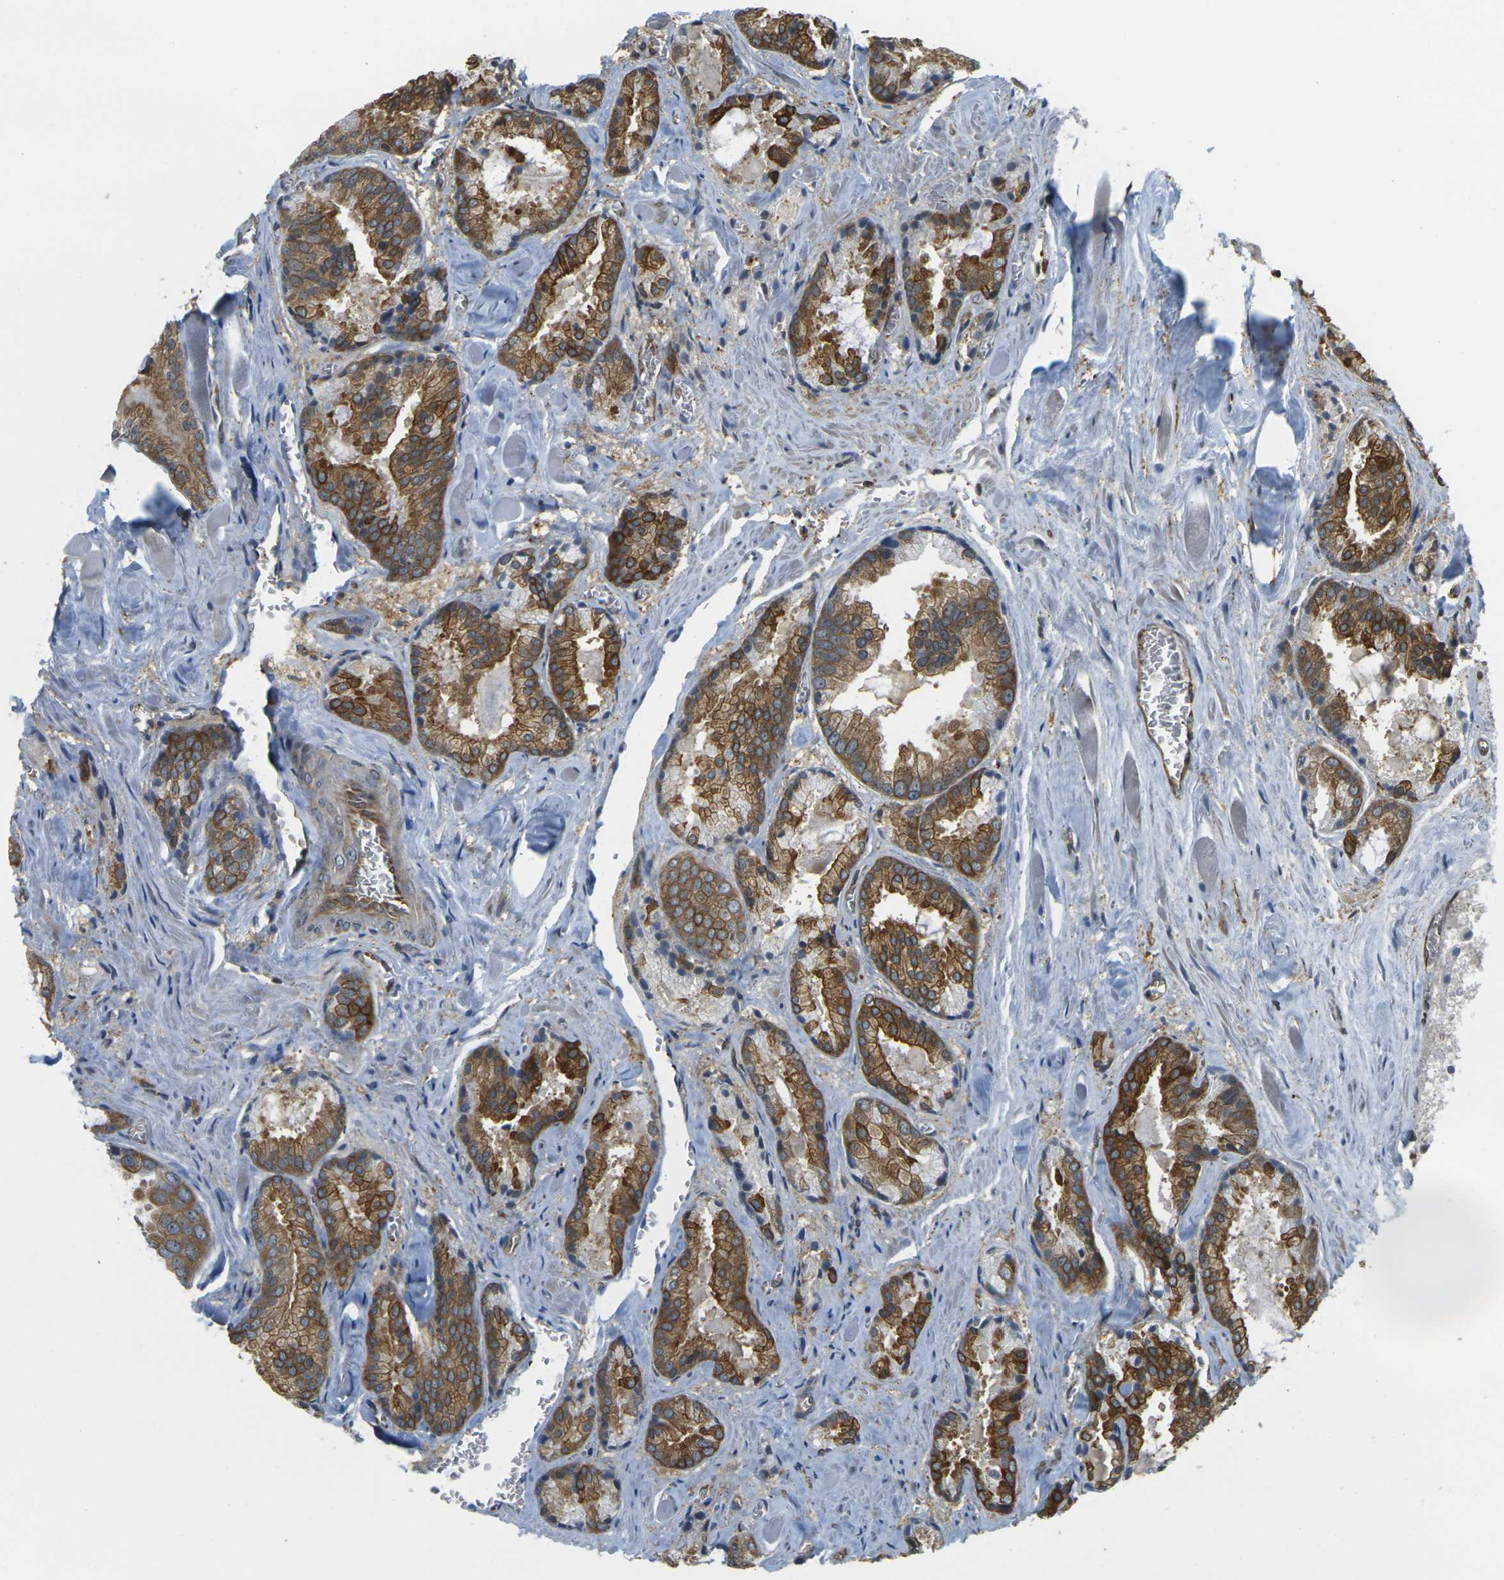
{"staining": {"intensity": "strong", "quantity": "25%-75%", "location": "cytoplasmic/membranous"}, "tissue": "prostate cancer", "cell_type": "Tumor cells", "image_type": "cancer", "snomed": [{"axis": "morphology", "description": "Adenocarcinoma, Low grade"}, {"axis": "topography", "description": "Prostate"}], "caption": "A photomicrograph showing strong cytoplasmic/membranous expression in approximately 25%-75% of tumor cells in prostate cancer, as visualized by brown immunohistochemical staining.", "gene": "CAST", "patient": {"sex": "male", "age": 64}}